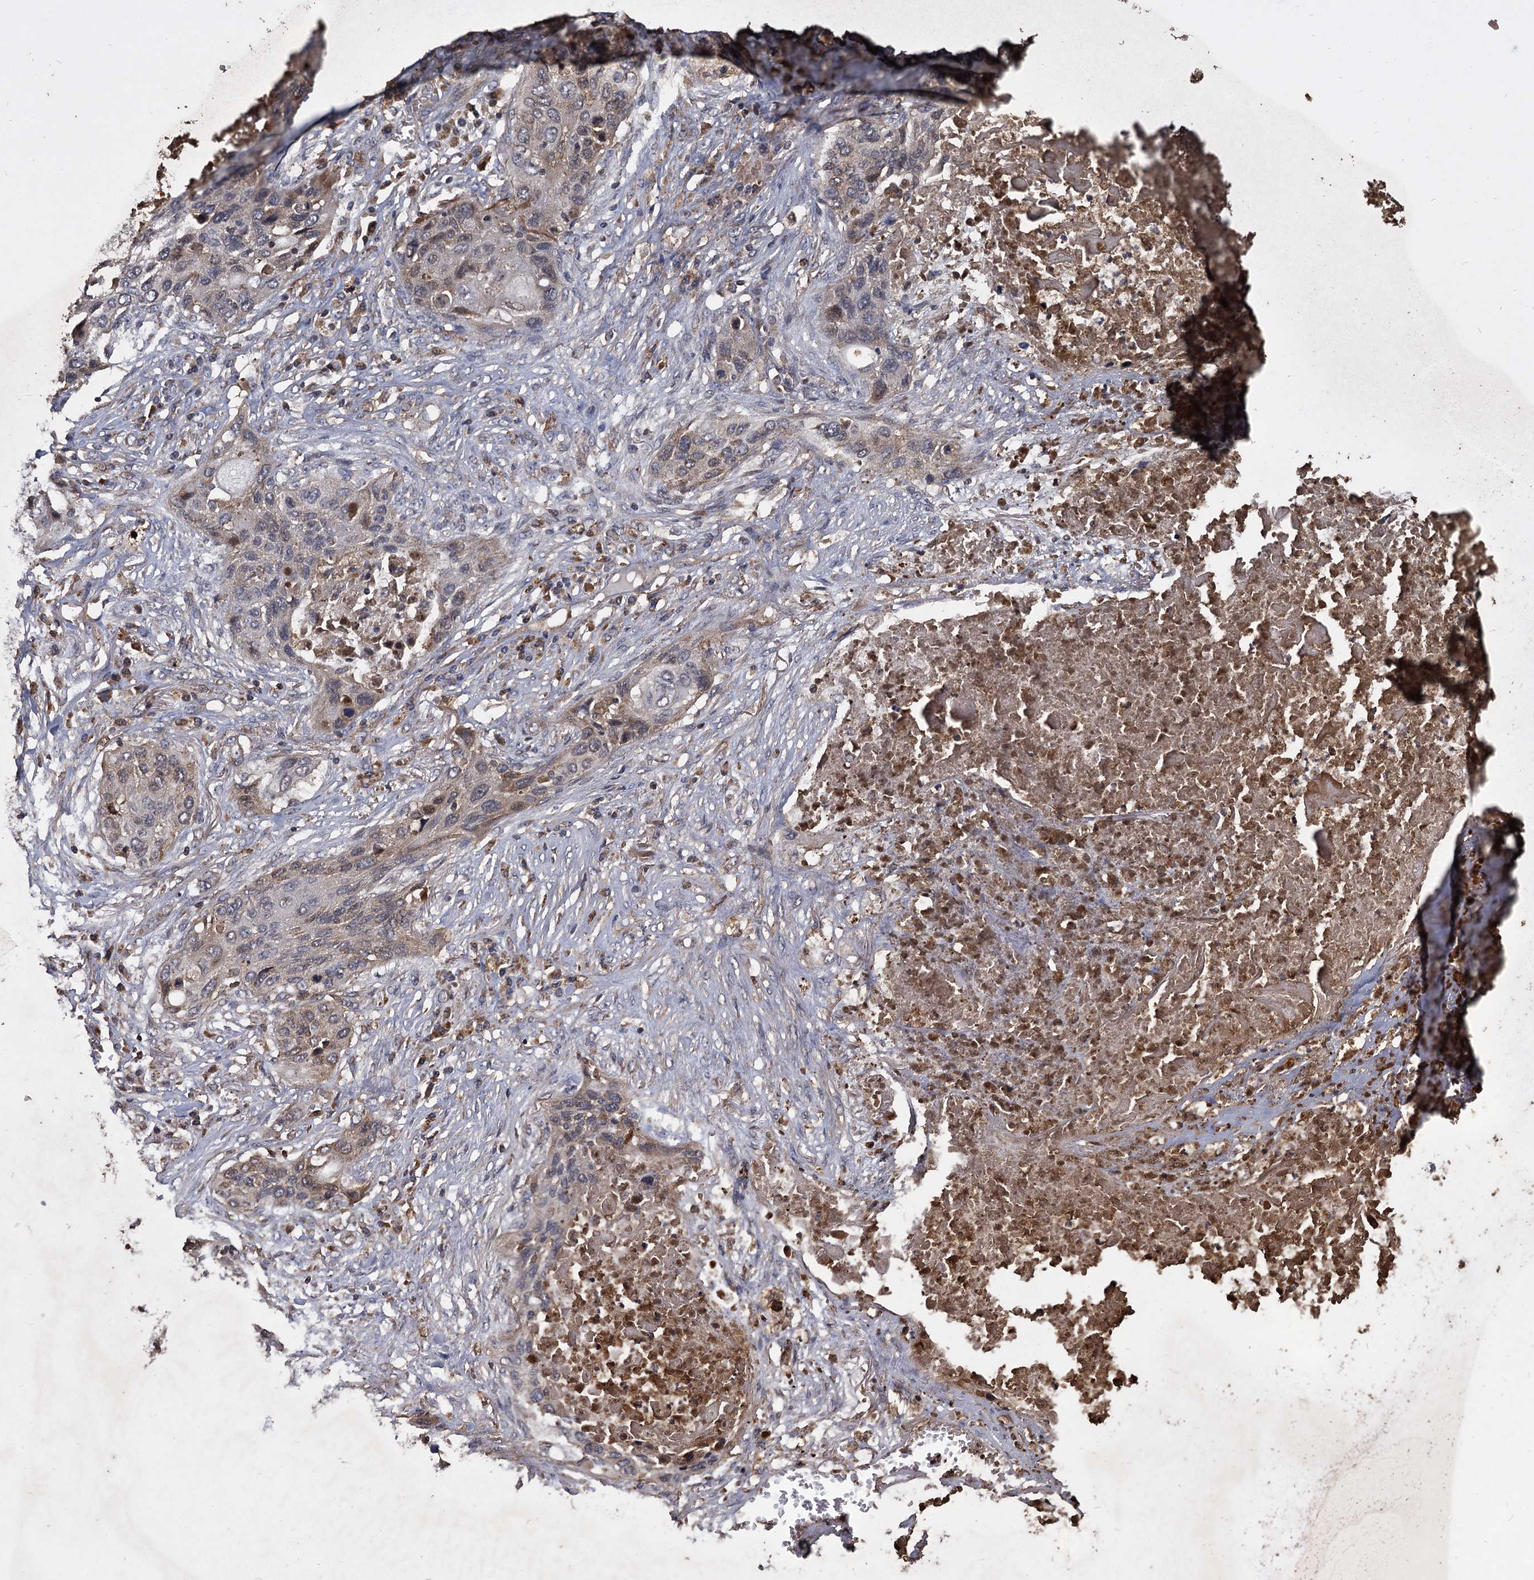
{"staining": {"intensity": "weak", "quantity": "<25%", "location": "cytoplasmic/membranous"}, "tissue": "lung cancer", "cell_type": "Tumor cells", "image_type": "cancer", "snomed": [{"axis": "morphology", "description": "Squamous cell carcinoma, NOS"}, {"axis": "topography", "description": "Lung"}], "caption": "IHC photomicrograph of lung cancer stained for a protein (brown), which displays no staining in tumor cells.", "gene": "GCLC", "patient": {"sex": "female", "age": 63}}